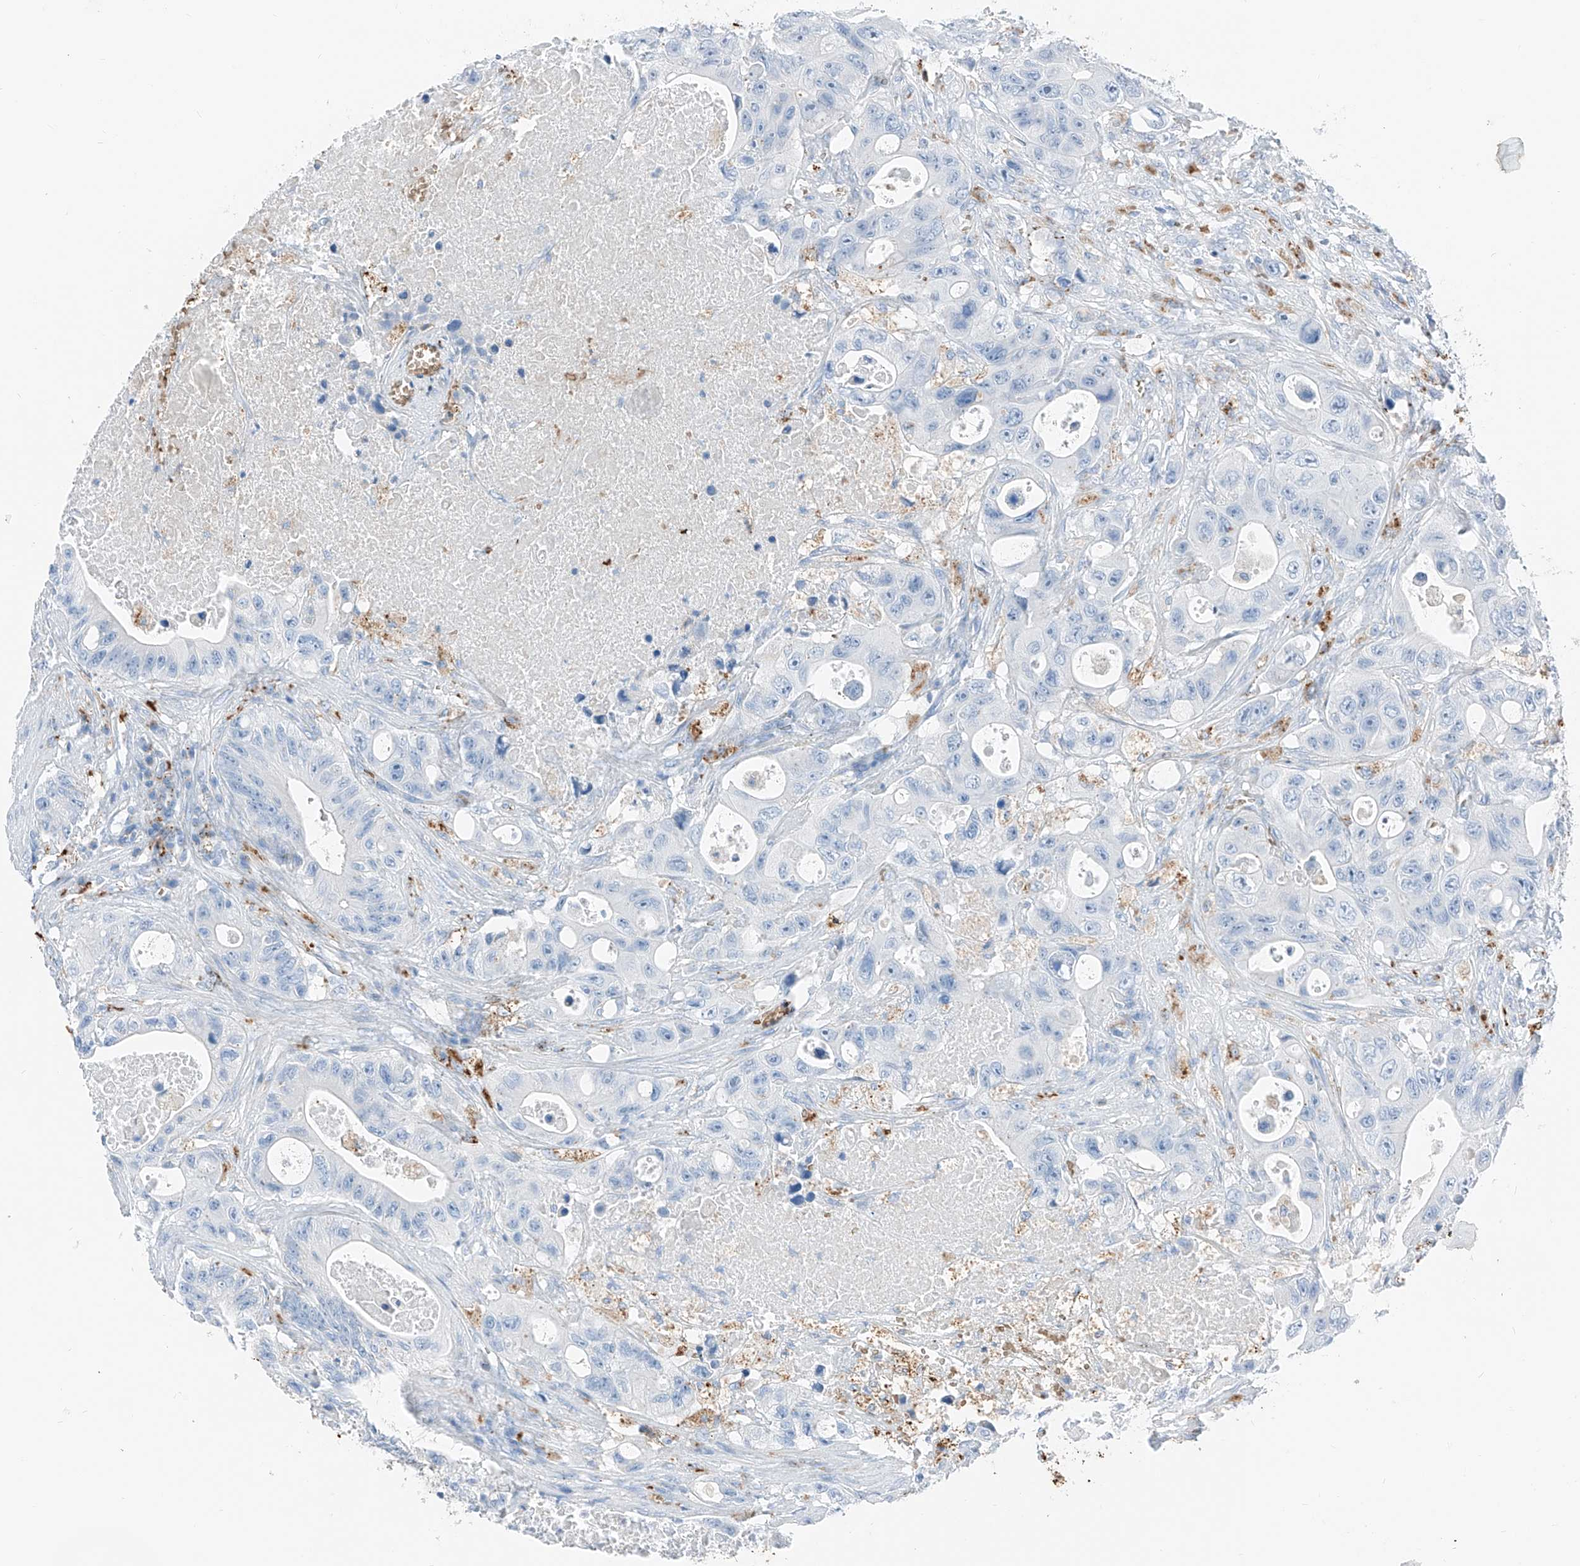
{"staining": {"intensity": "negative", "quantity": "none", "location": "none"}, "tissue": "colorectal cancer", "cell_type": "Tumor cells", "image_type": "cancer", "snomed": [{"axis": "morphology", "description": "Adenocarcinoma, NOS"}, {"axis": "topography", "description": "Colon"}], "caption": "Immunohistochemistry image of human colorectal adenocarcinoma stained for a protein (brown), which shows no expression in tumor cells.", "gene": "PRSS23", "patient": {"sex": "female", "age": 46}}